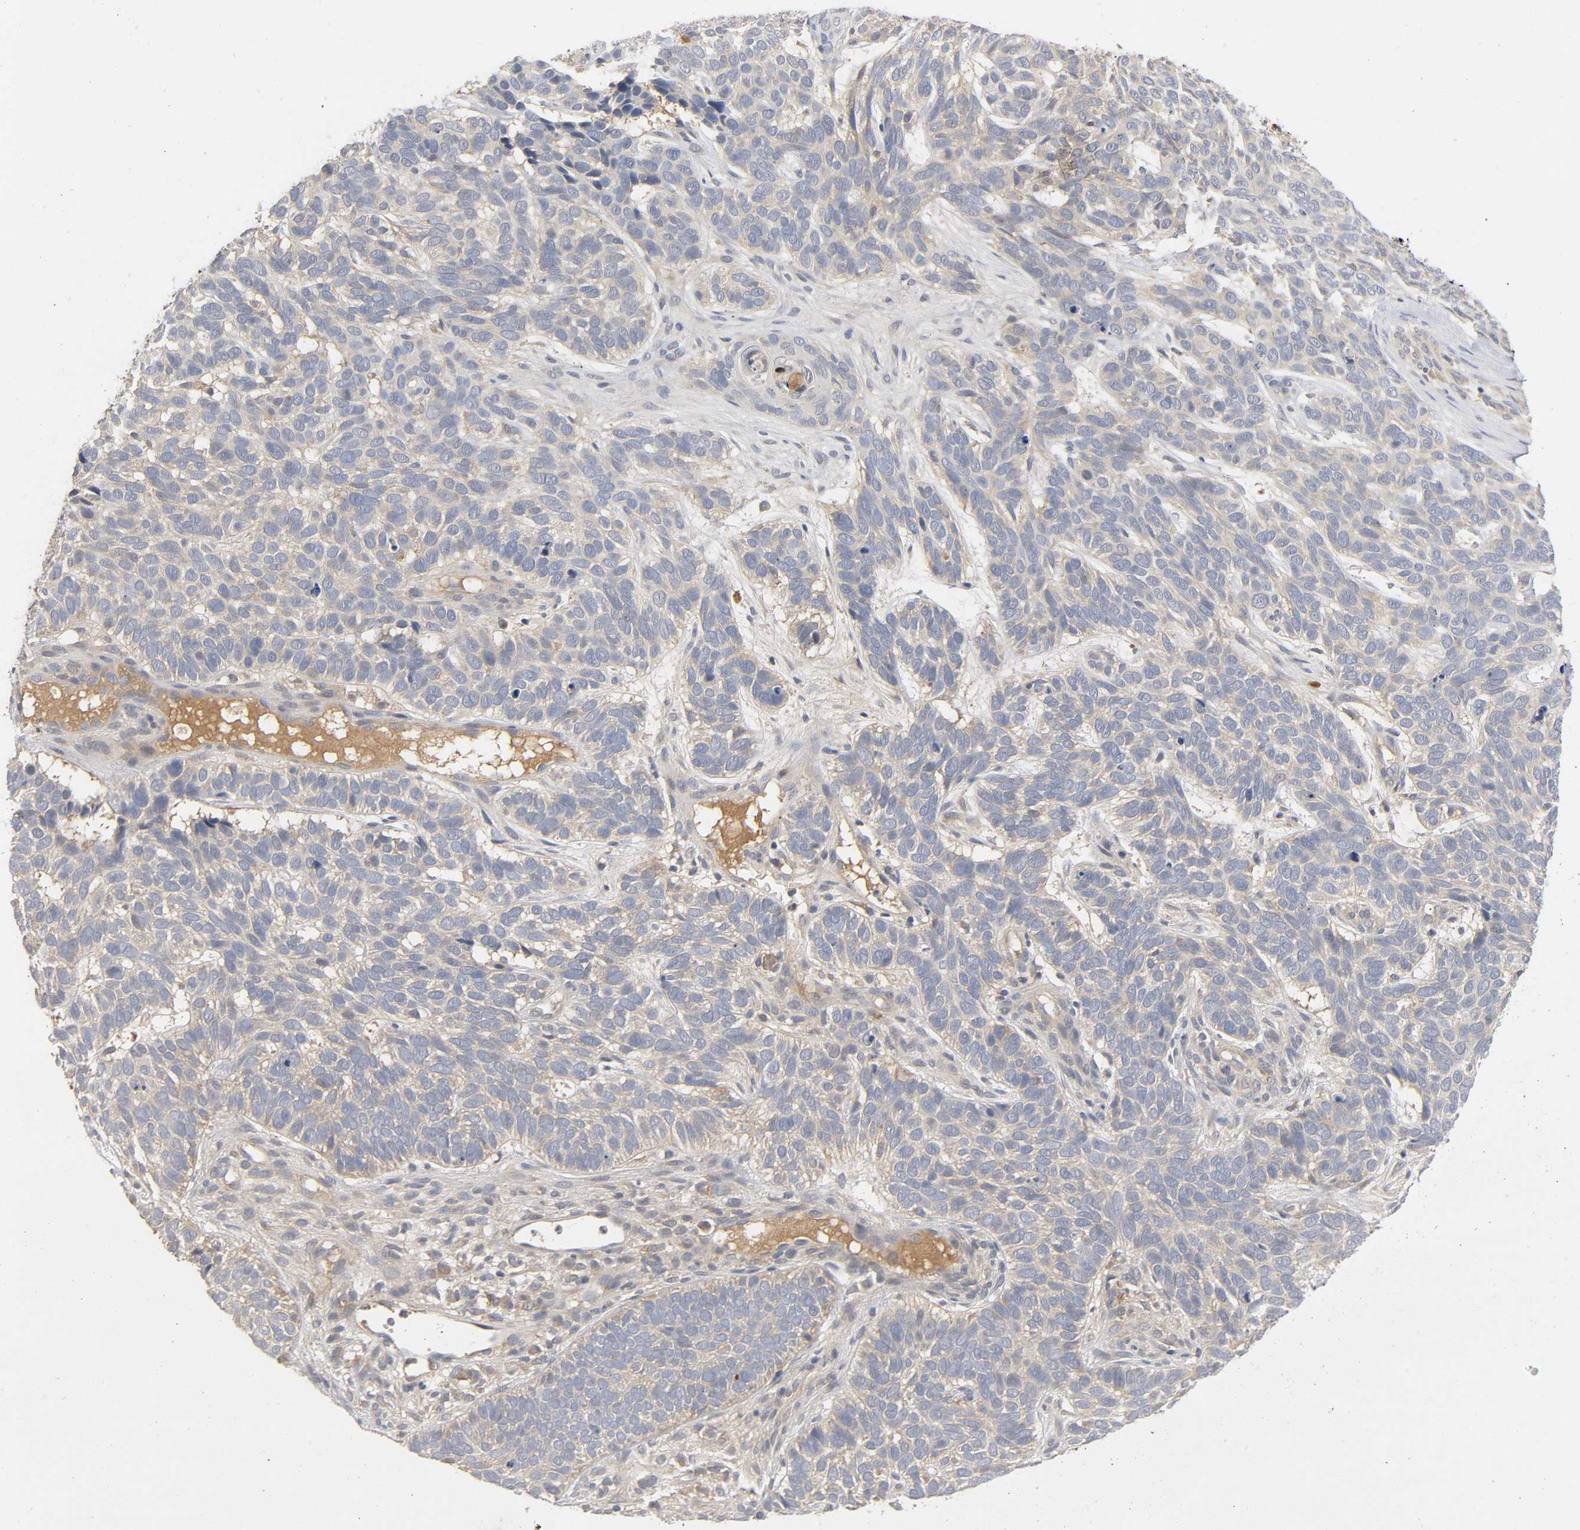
{"staining": {"intensity": "moderate", "quantity": ">75%", "location": "cytoplasmic/membranous"}, "tissue": "skin cancer", "cell_type": "Tumor cells", "image_type": "cancer", "snomed": [{"axis": "morphology", "description": "Basal cell carcinoma"}, {"axis": "topography", "description": "Skin"}], "caption": "Skin basal cell carcinoma stained for a protein demonstrates moderate cytoplasmic/membranous positivity in tumor cells.", "gene": "CPB2", "patient": {"sex": "male", "age": 87}}